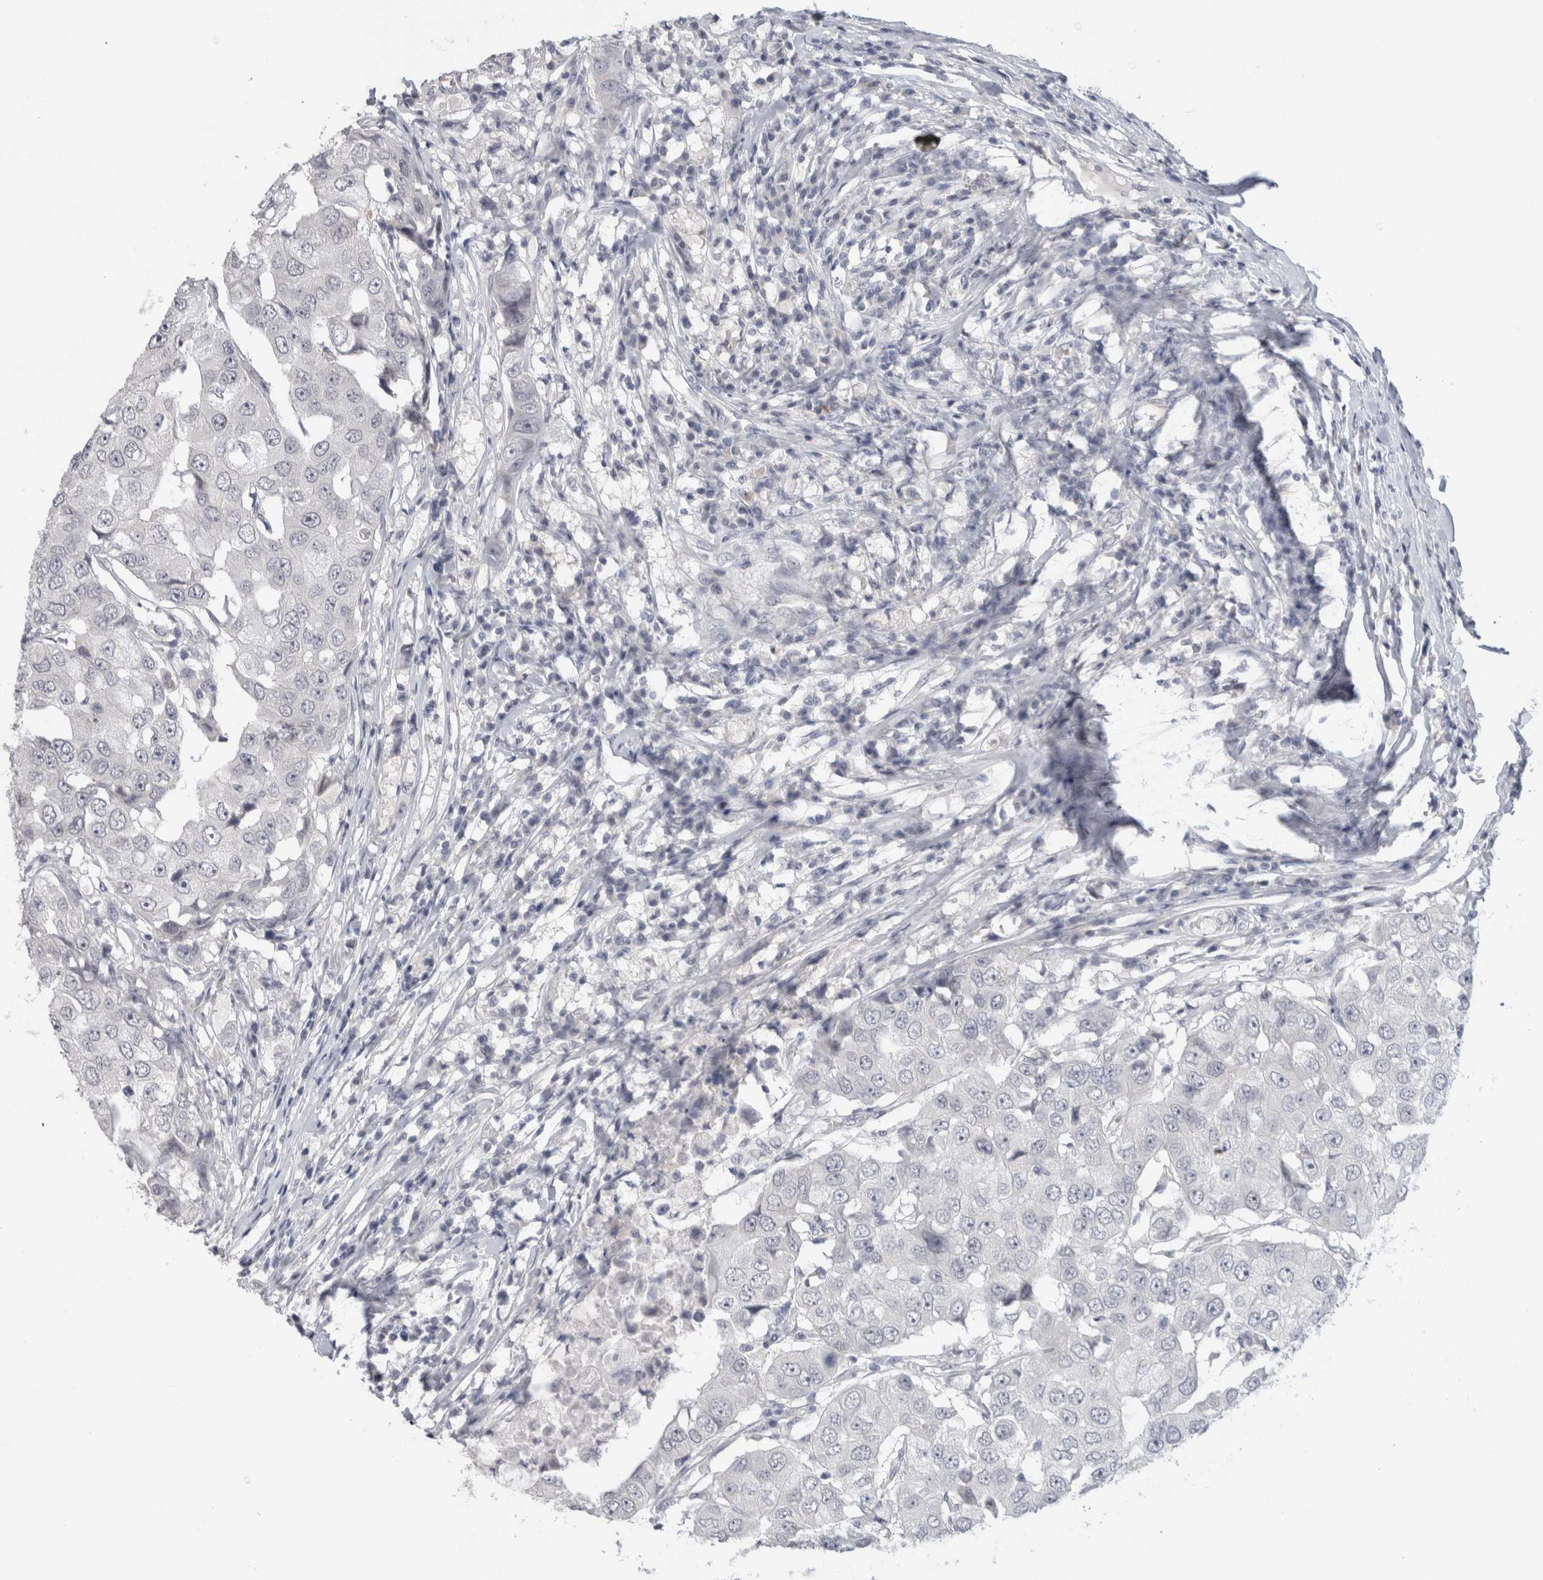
{"staining": {"intensity": "negative", "quantity": "none", "location": "none"}, "tissue": "breast cancer", "cell_type": "Tumor cells", "image_type": "cancer", "snomed": [{"axis": "morphology", "description": "Duct carcinoma"}, {"axis": "topography", "description": "Breast"}], "caption": "Intraductal carcinoma (breast) stained for a protein using IHC shows no expression tumor cells.", "gene": "TONSL", "patient": {"sex": "female", "age": 27}}